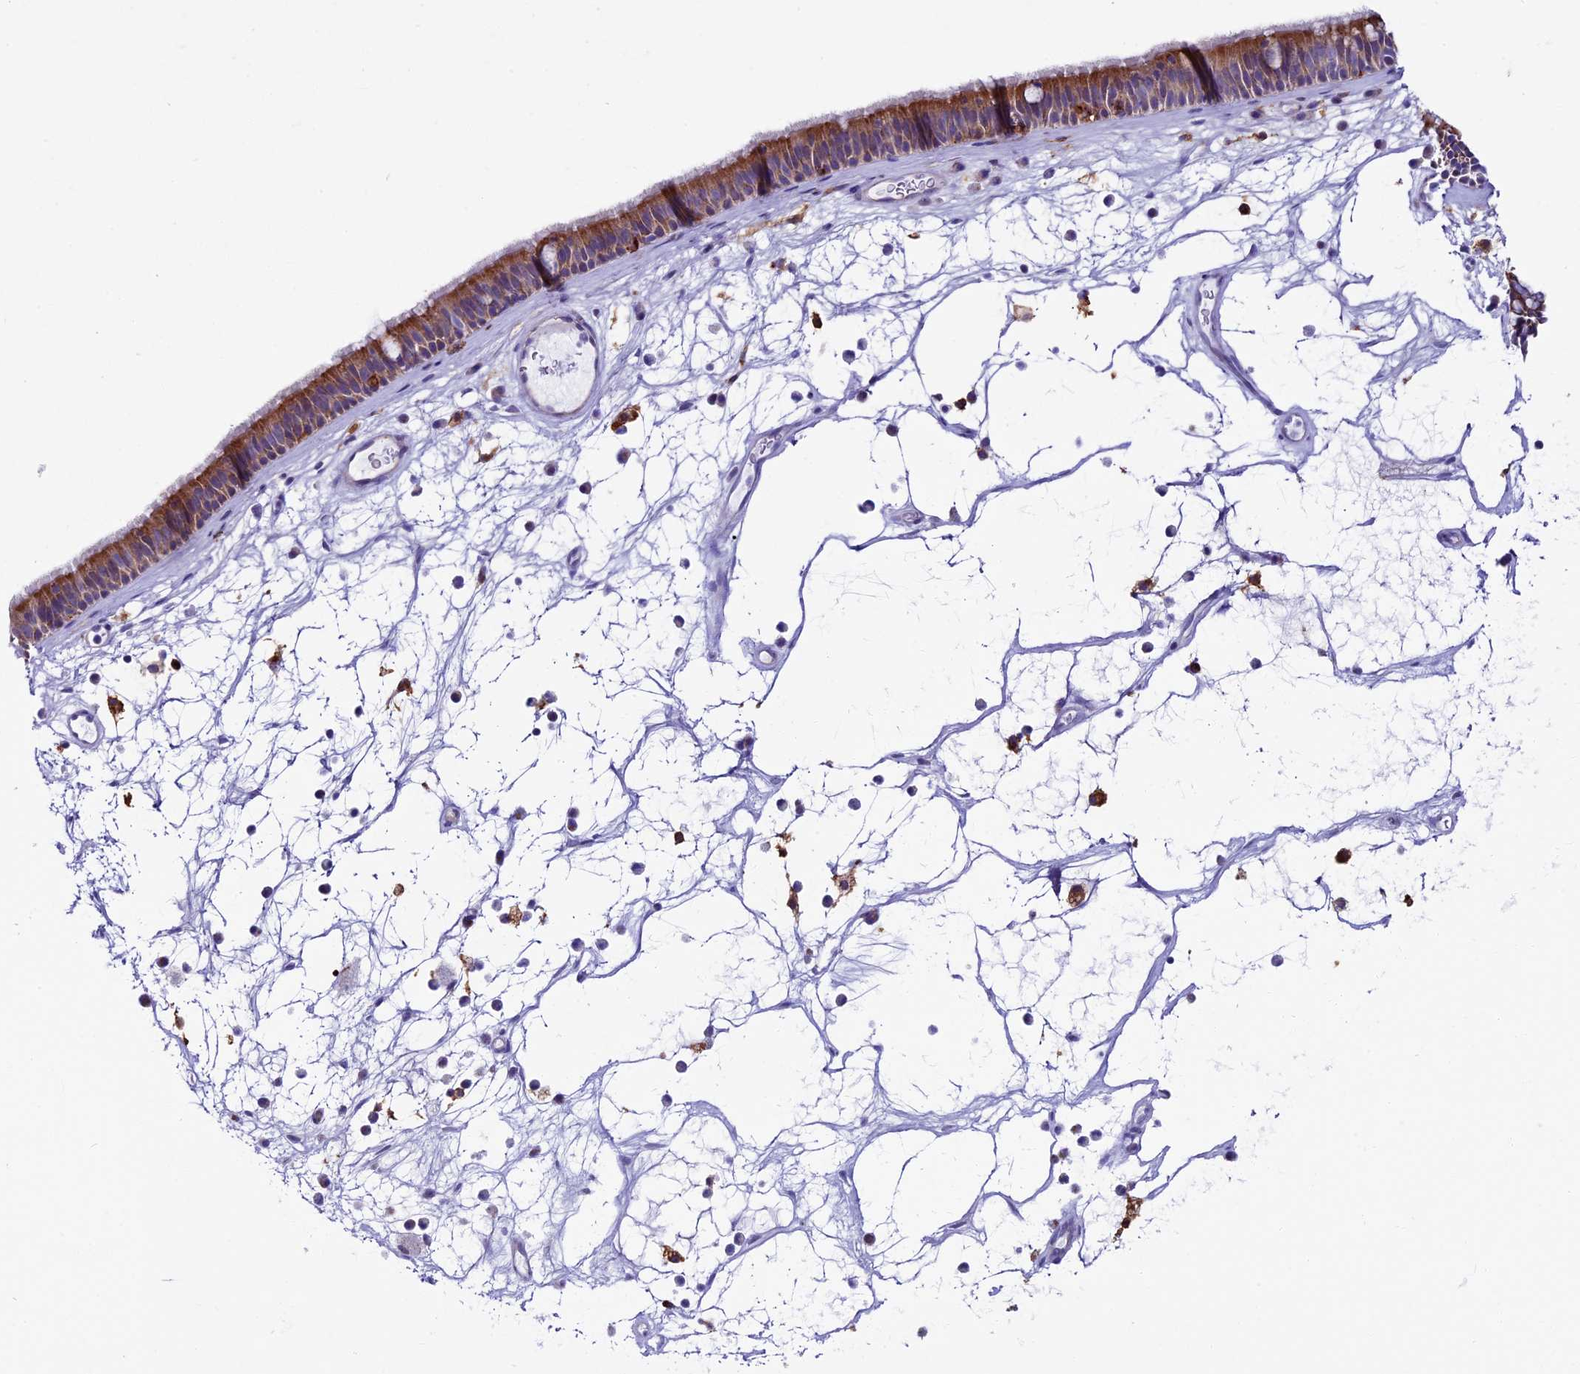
{"staining": {"intensity": "moderate", "quantity": ">75%", "location": "cytoplasmic/membranous"}, "tissue": "nasopharynx", "cell_type": "Respiratory epithelial cells", "image_type": "normal", "snomed": [{"axis": "morphology", "description": "Normal tissue, NOS"}, {"axis": "morphology", "description": "Inflammation, NOS"}, {"axis": "morphology", "description": "Malignant melanoma, Metastatic site"}, {"axis": "topography", "description": "Nasopharynx"}], "caption": "The image shows immunohistochemical staining of normal nasopharynx. There is moderate cytoplasmic/membranous positivity is appreciated in approximately >75% of respiratory epithelial cells.", "gene": "IL20RA", "patient": {"sex": "male", "age": 70}}